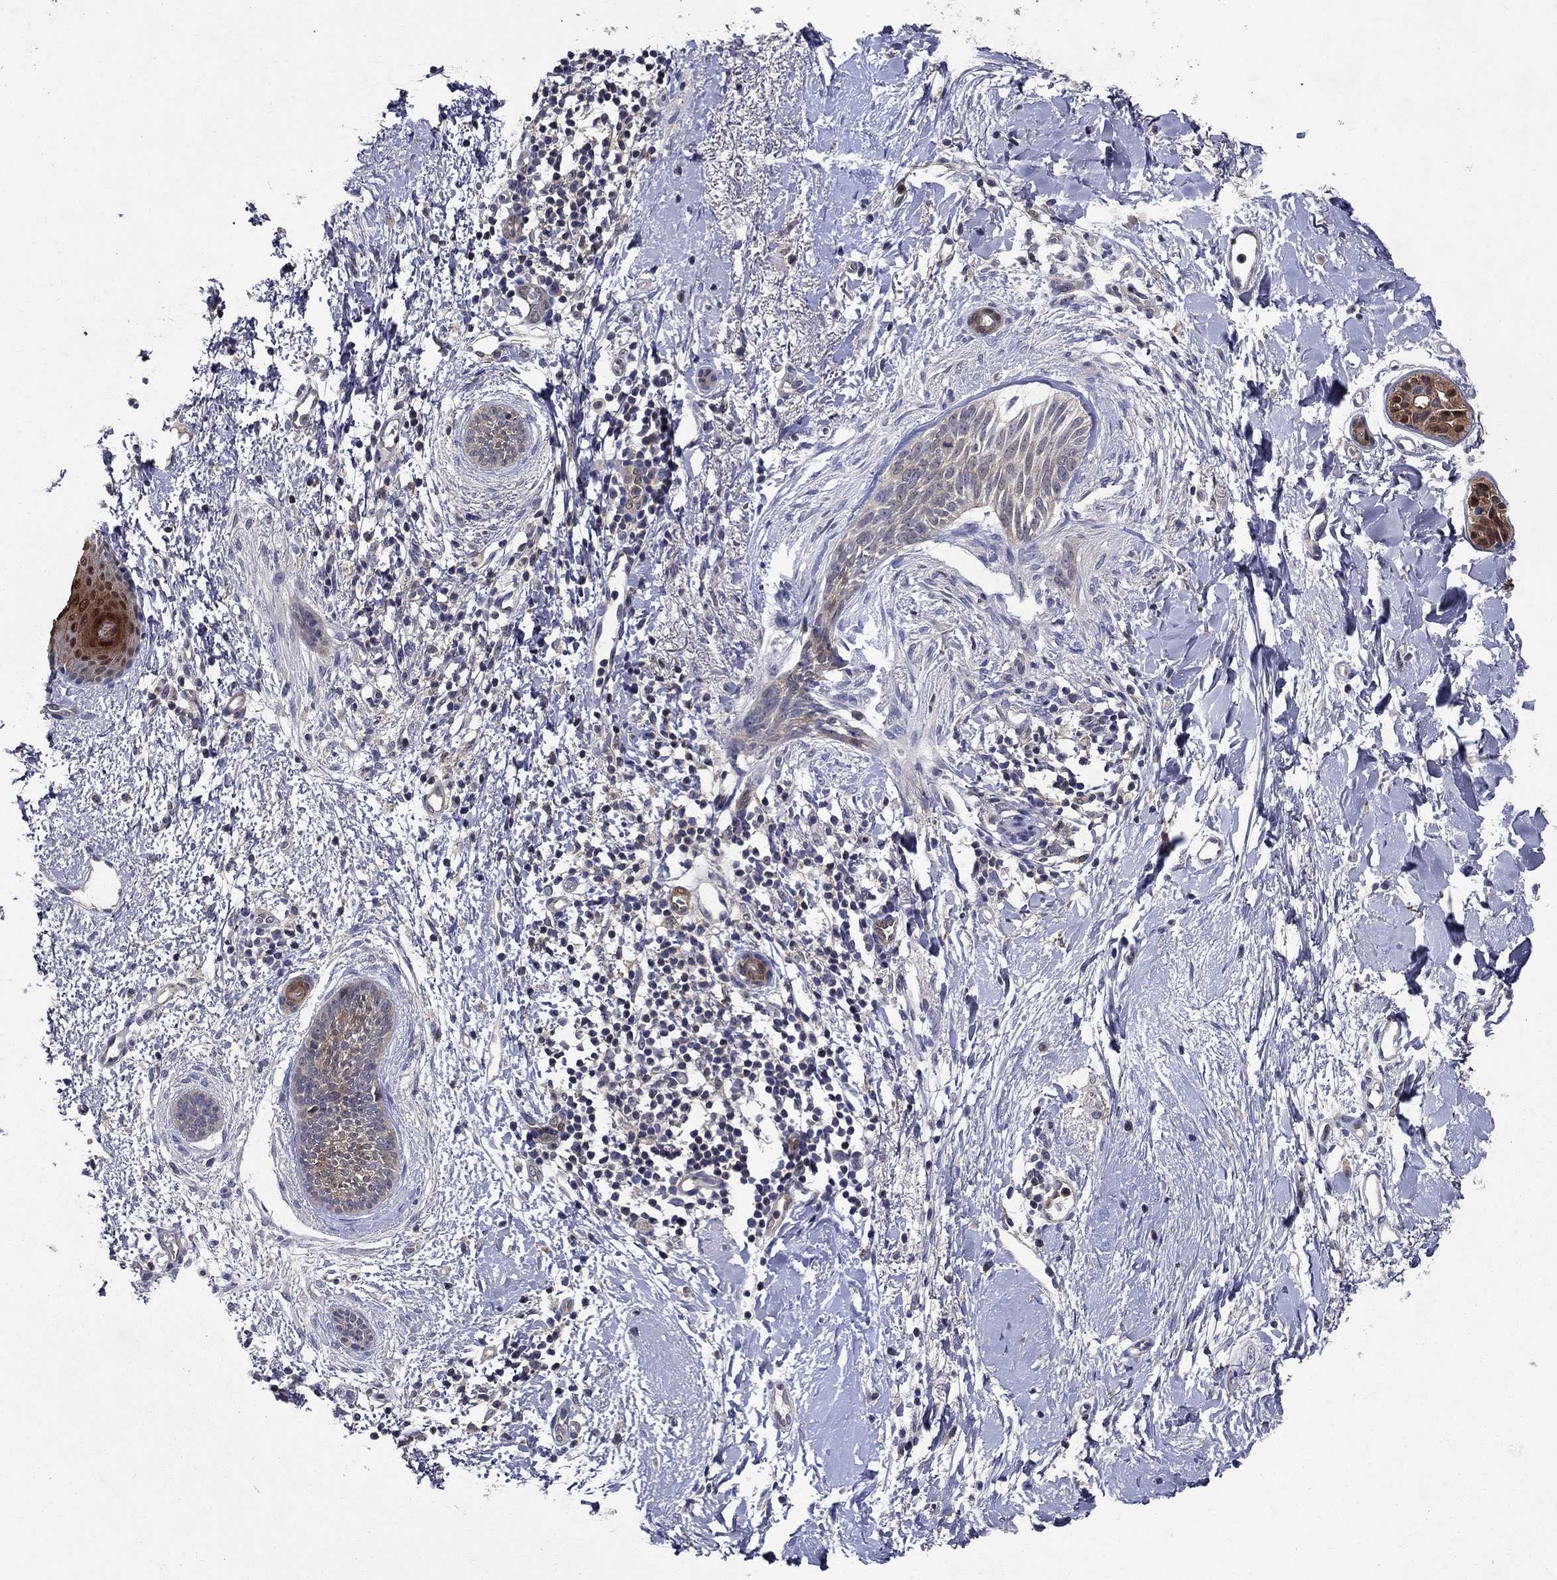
{"staining": {"intensity": "moderate", "quantity": ">75%", "location": "cytoplasmic/membranous"}, "tissue": "skin cancer", "cell_type": "Tumor cells", "image_type": "cancer", "snomed": [{"axis": "morphology", "description": "Basal cell carcinoma"}, {"axis": "topography", "description": "Skin"}], "caption": "Human basal cell carcinoma (skin) stained with a brown dye exhibits moderate cytoplasmic/membranous positive staining in approximately >75% of tumor cells.", "gene": "GLTP", "patient": {"sex": "female", "age": 65}}